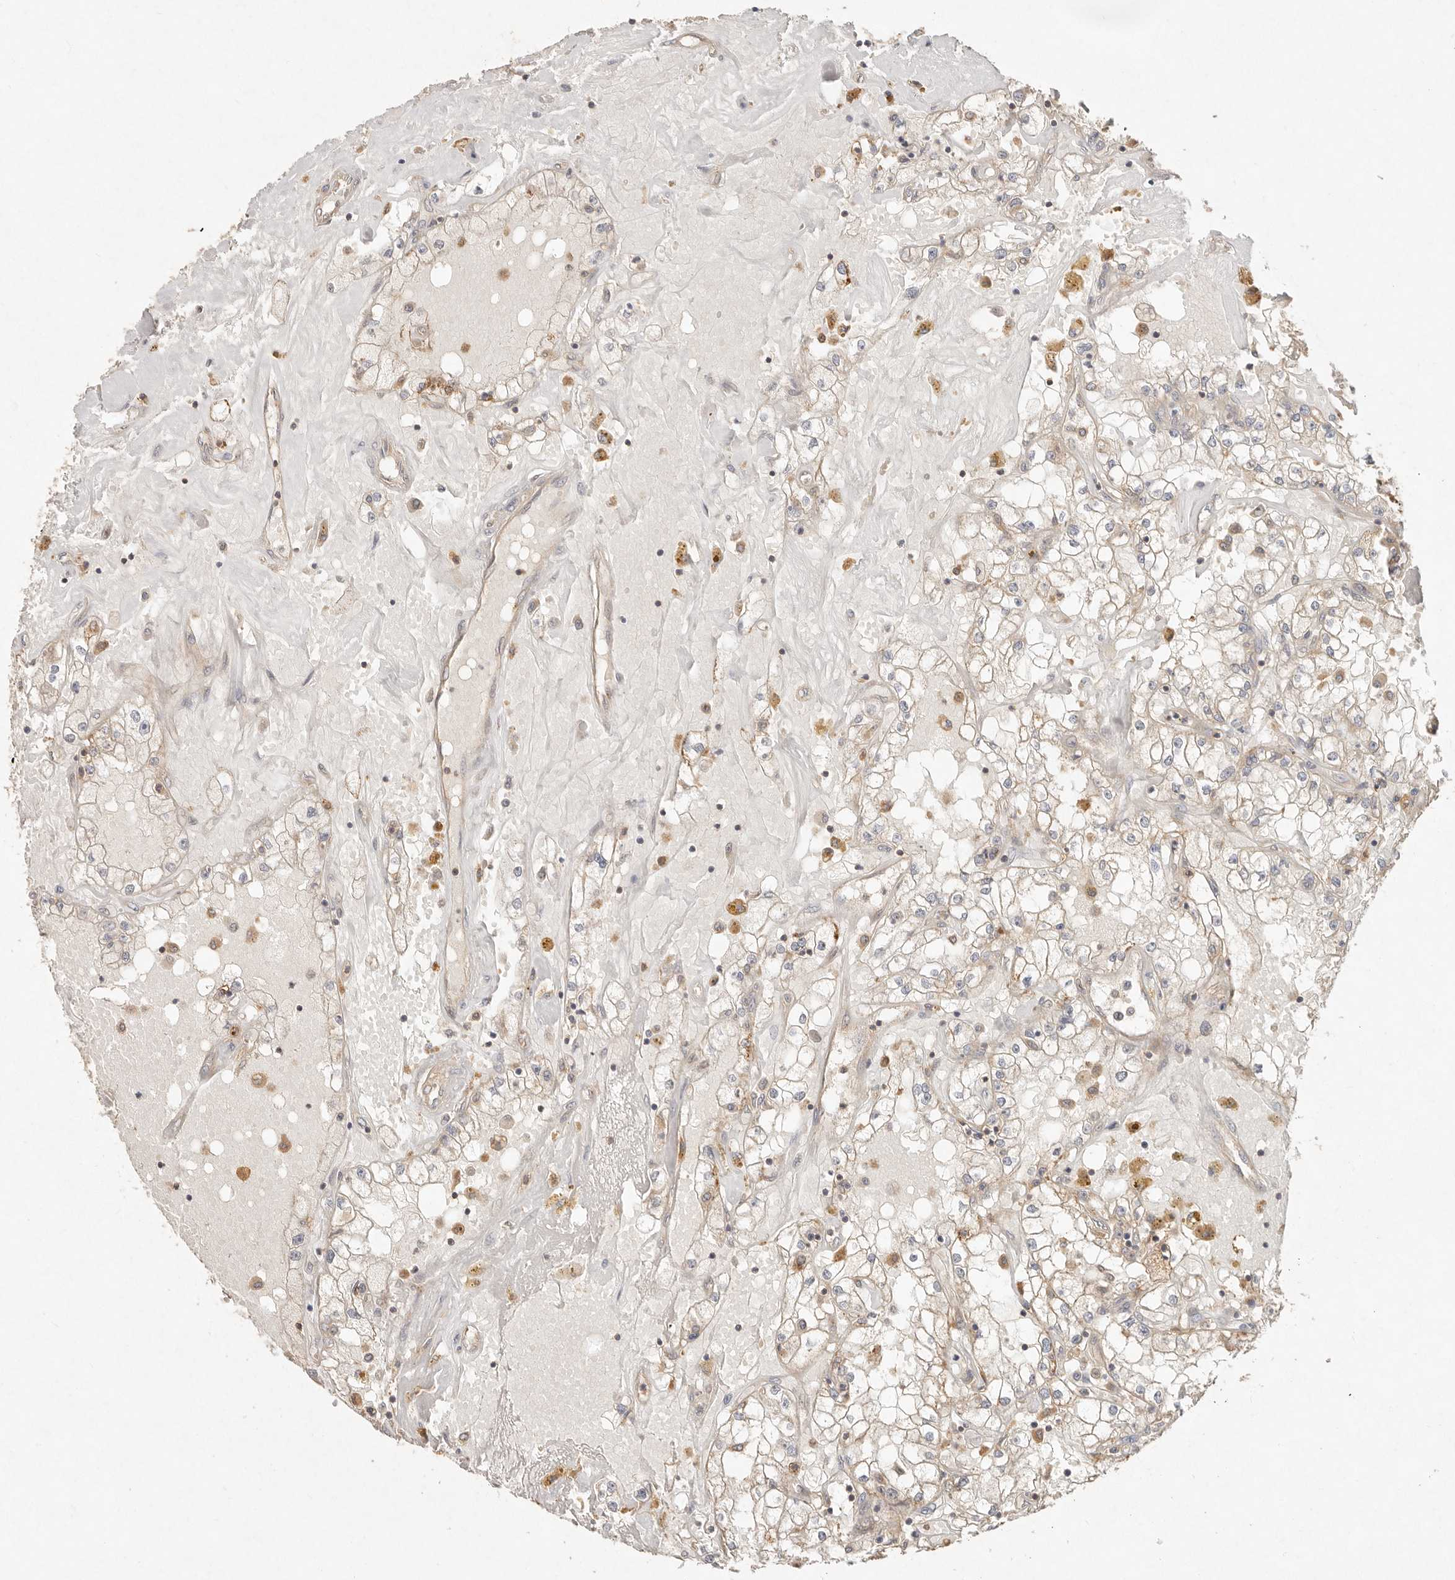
{"staining": {"intensity": "weak", "quantity": ">75%", "location": "cytoplasmic/membranous"}, "tissue": "renal cancer", "cell_type": "Tumor cells", "image_type": "cancer", "snomed": [{"axis": "morphology", "description": "Adenocarcinoma, NOS"}, {"axis": "topography", "description": "Kidney"}], "caption": "Immunohistochemistry micrograph of human adenocarcinoma (renal) stained for a protein (brown), which demonstrates low levels of weak cytoplasmic/membranous positivity in approximately >75% of tumor cells.", "gene": "HECTD3", "patient": {"sex": "male", "age": 56}}